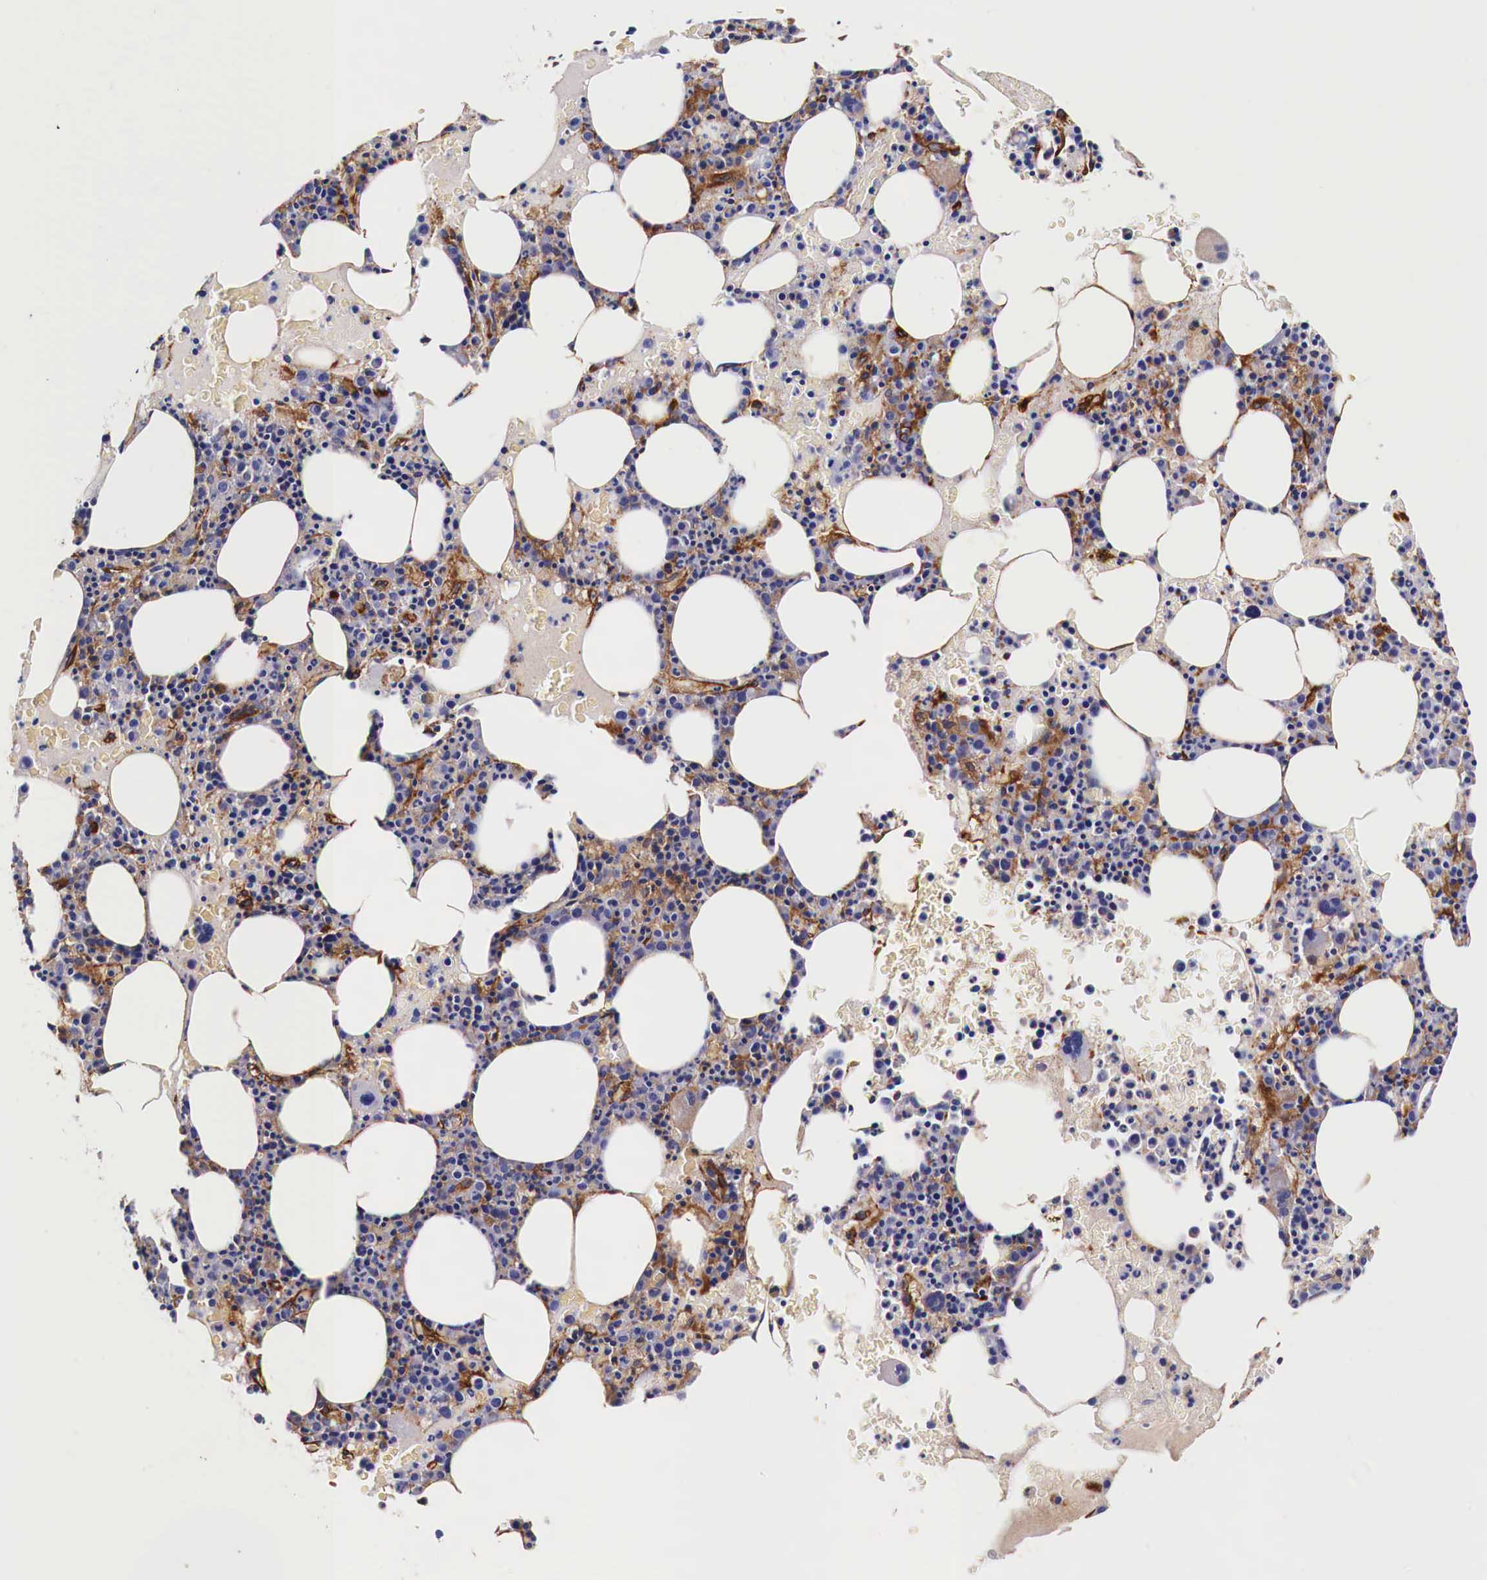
{"staining": {"intensity": "moderate", "quantity": "25%-75%", "location": "cytoplasmic/membranous"}, "tissue": "bone marrow", "cell_type": "Hematopoietic cells", "image_type": "normal", "snomed": [{"axis": "morphology", "description": "Normal tissue, NOS"}, {"axis": "topography", "description": "Bone marrow"}], "caption": "This histopathology image exhibits immunohistochemistry staining of unremarkable bone marrow, with medium moderate cytoplasmic/membranous expression in about 25%-75% of hematopoietic cells.", "gene": "HSPB1", "patient": {"sex": "female", "age": 88}}